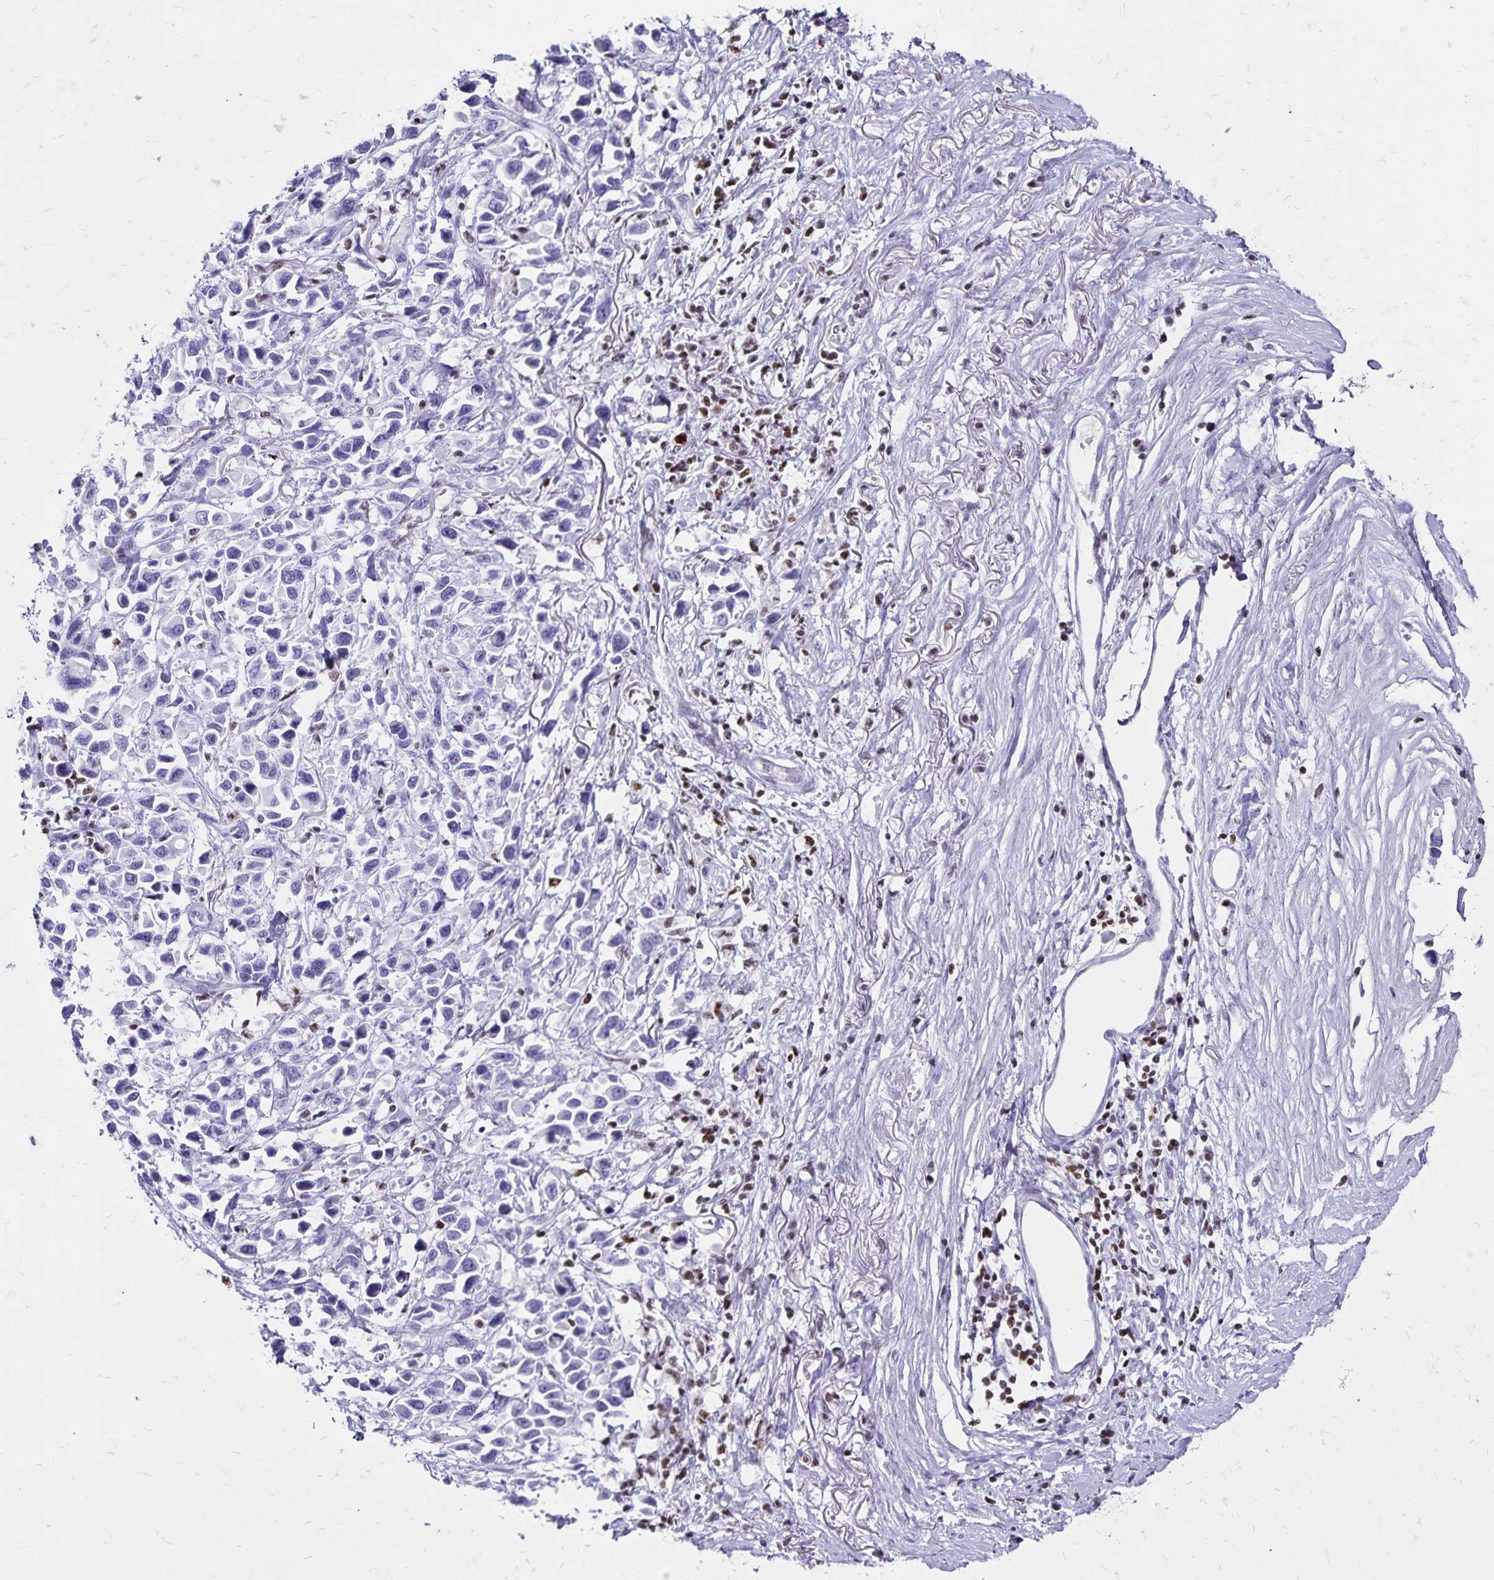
{"staining": {"intensity": "negative", "quantity": "none", "location": "none"}, "tissue": "stomach cancer", "cell_type": "Tumor cells", "image_type": "cancer", "snomed": [{"axis": "morphology", "description": "Adenocarcinoma, NOS"}, {"axis": "topography", "description": "Stomach"}], "caption": "The photomicrograph demonstrates no staining of tumor cells in stomach adenocarcinoma. (DAB immunohistochemistry (IHC) with hematoxylin counter stain).", "gene": "IKZF1", "patient": {"sex": "female", "age": 81}}